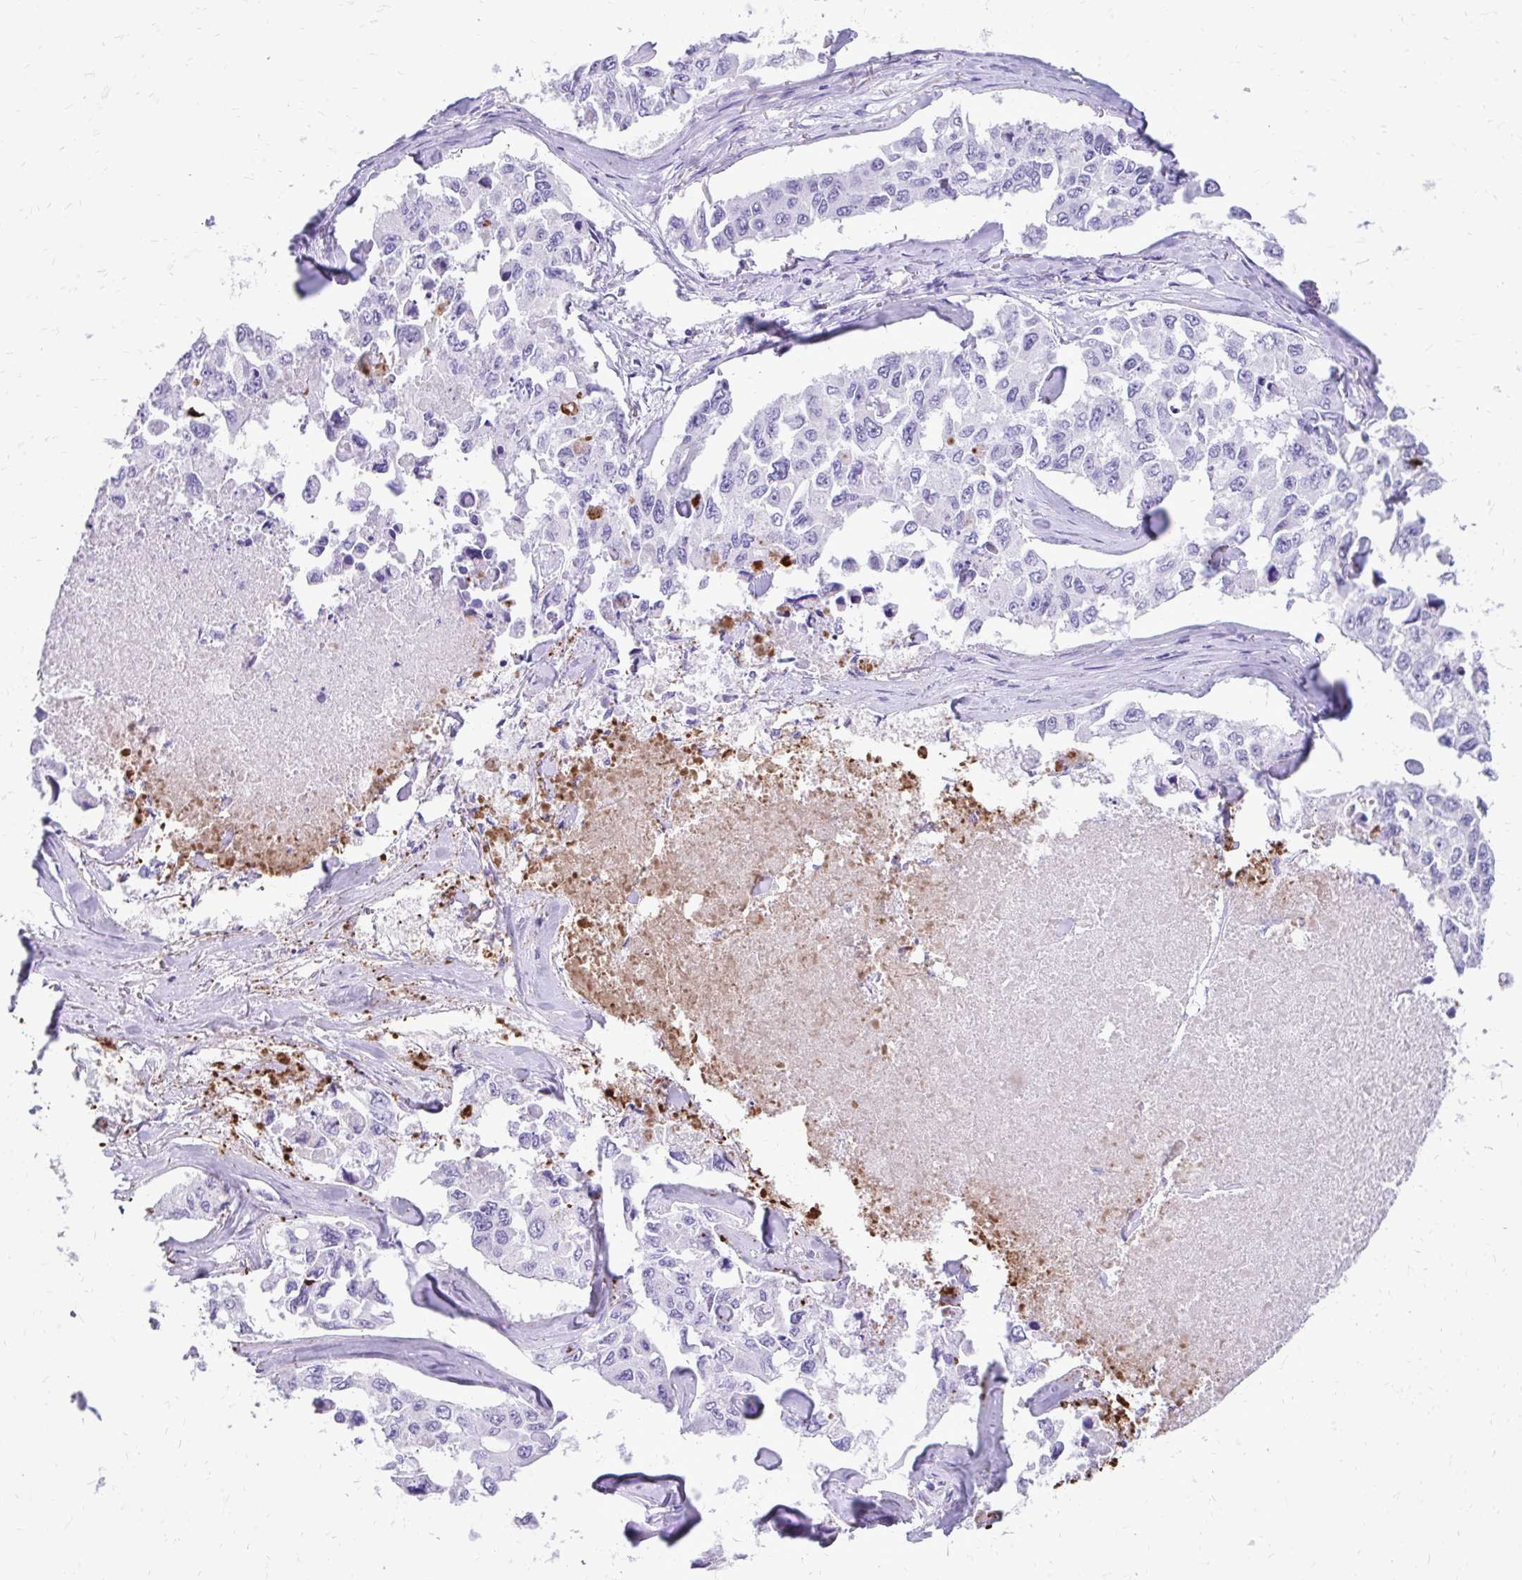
{"staining": {"intensity": "negative", "quantity": "none", "location": "none"}, "tissue": "lung cancer", "cell_type": "Tumor cells", "image_type": "cancer", "snomed": [{"axis": "morphology", "description": "Adenocarcinoma, NOS"}, {"axis": "topography", "description": "Lung"}], "caption": "This is an immunohistochemistry (IHC) photomicrograph of human lung cancer (adenocarcinoma). There is no positivity in tumor cells.", "gene": "SATL1", "patient": {"sex": "male", "age": 64}}